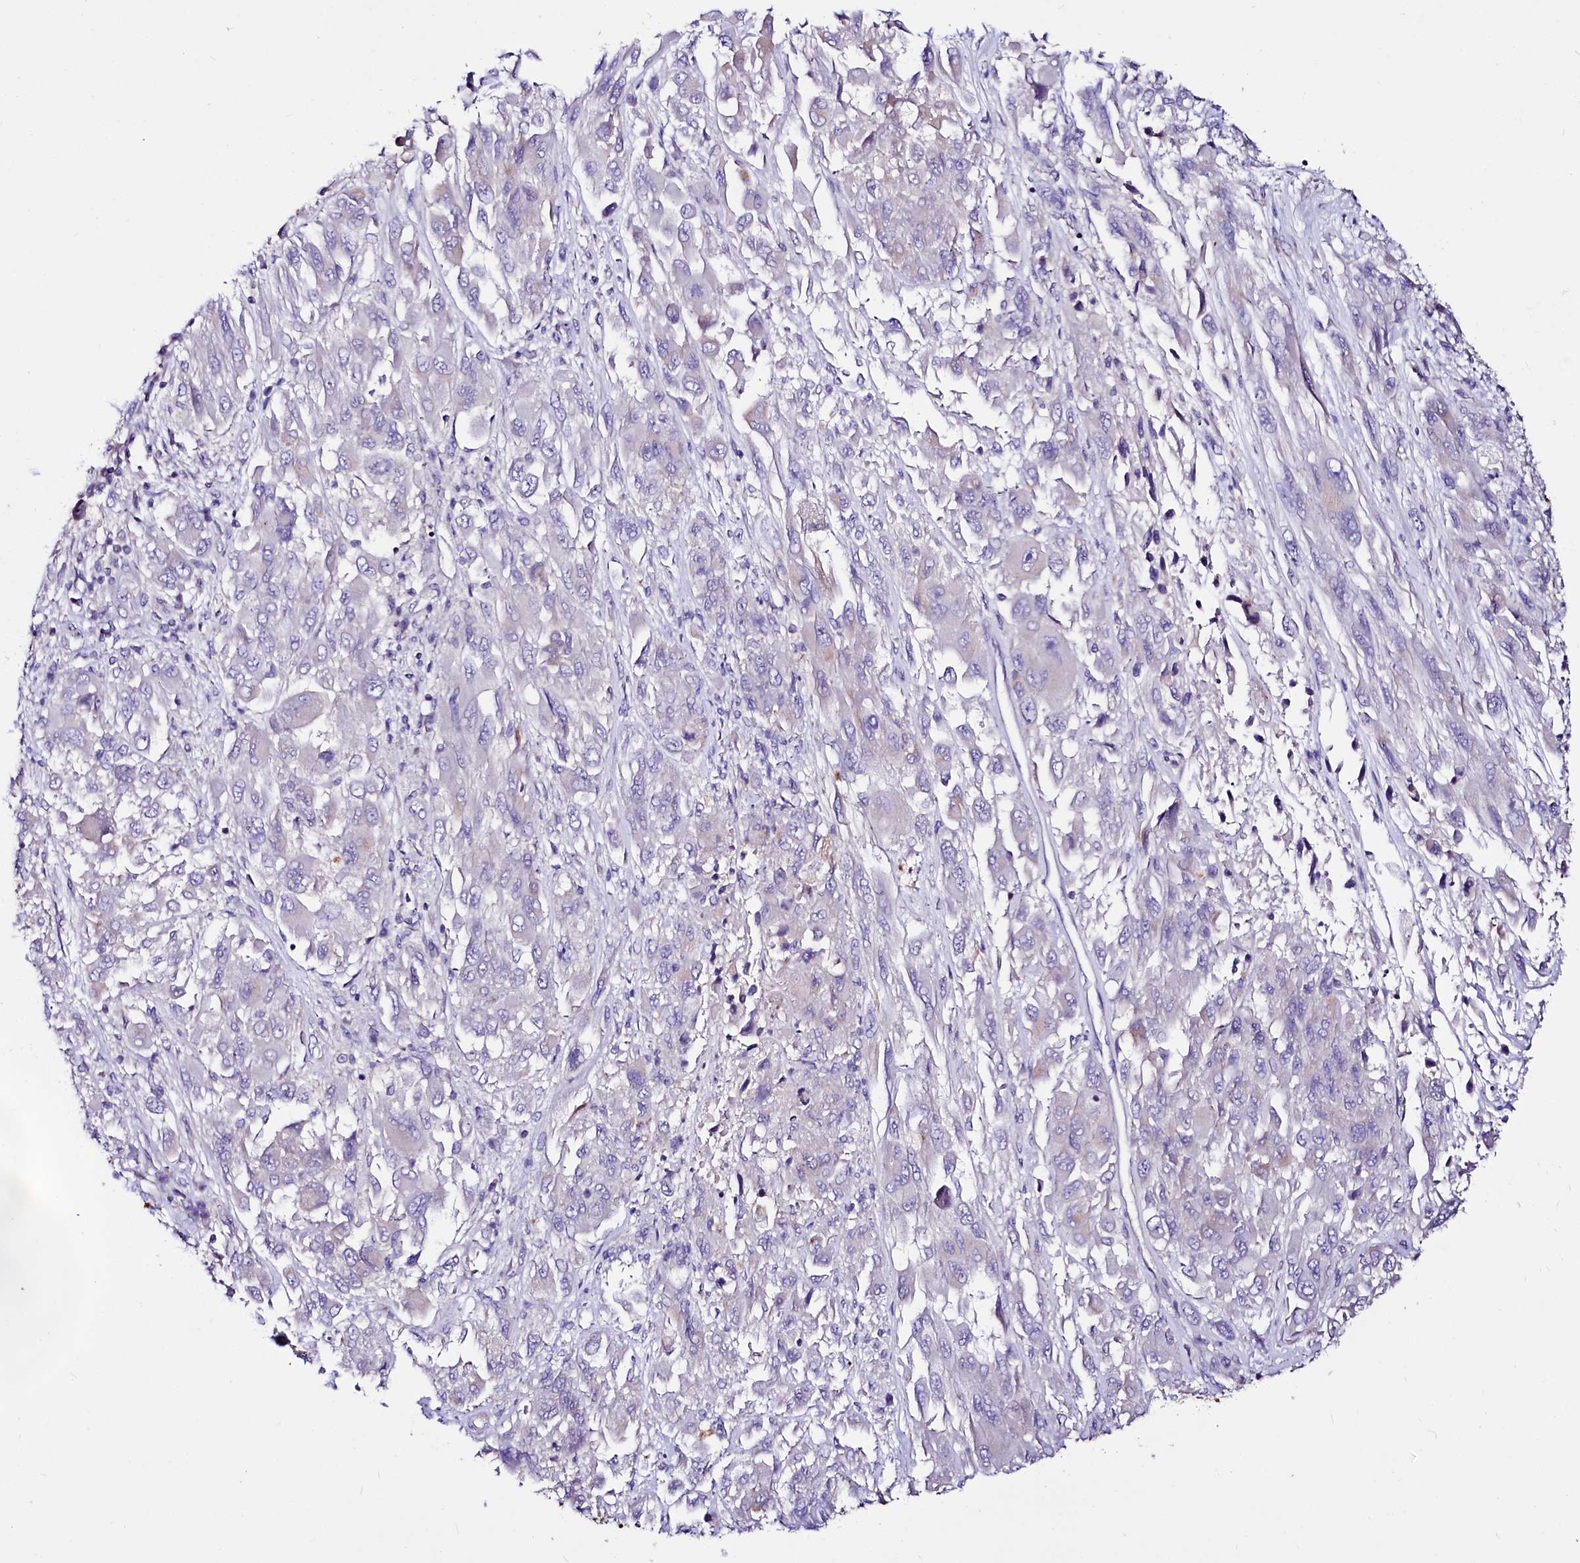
{"staining": {"intensity": "negative", "quantity": "none", "location": "none"}, "tissue": "melanoma", "cell_type": "Tumor cells", "image_type": "cancer", "snomed": [{"axis": "morphology", "description": "Malignant melanoma, NOS"}, {"axis": "topography", "description": "Skin"}], "caption": "A high-resolution image shows immunohistochemistry (IHC) staining of melanoma, which demonstrates no significant positivity in tumor cells.", "gene": "ABHD5", "patient": {"sex": "female", "age": 91}}